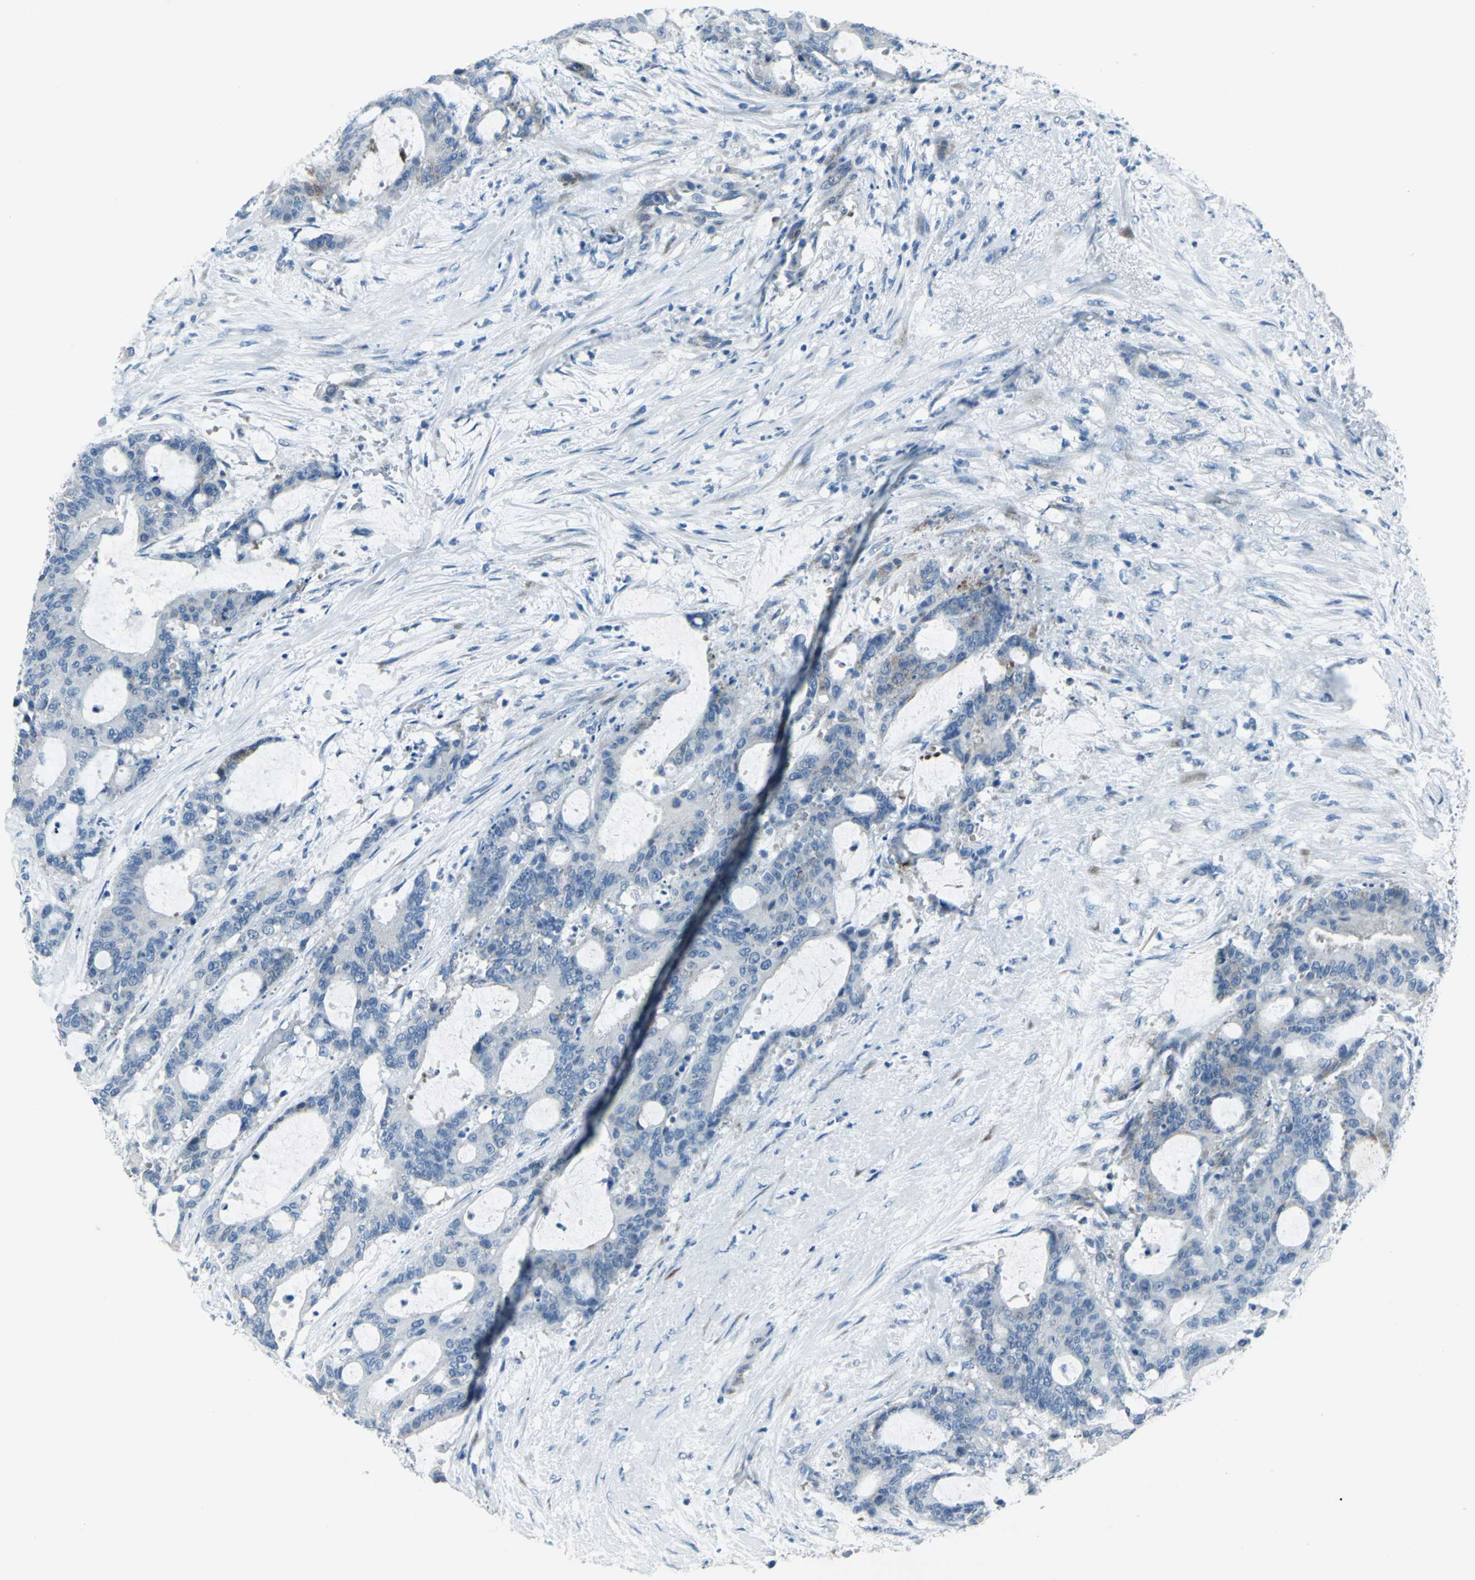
{"staining": {"intensity": "moderate", "quantity": "<25%", "location": "cytoplasmic/membranous"}, "tissue": "liver cancer", "cell_type": "Tumor cells", "image_type": "cancer", "snomed": [{"axis": "morphology", "description": "Cholangiocarcinoma"}, {"axis": "topography", "description": "Liver"}], "caption": "IHC histopathology image of neoplastic tissue: human liver cholangiocarcinoma stained using immunohistochemistry (IHC) reveals low levels of moderate protein expression localized specifically in the cytoplasmic/membranous of tumor cells, appearing as a cytoplasmic/membranous brown color.", "gene": "DNAI2", "patient": {"sex": "female", "age": 73}}